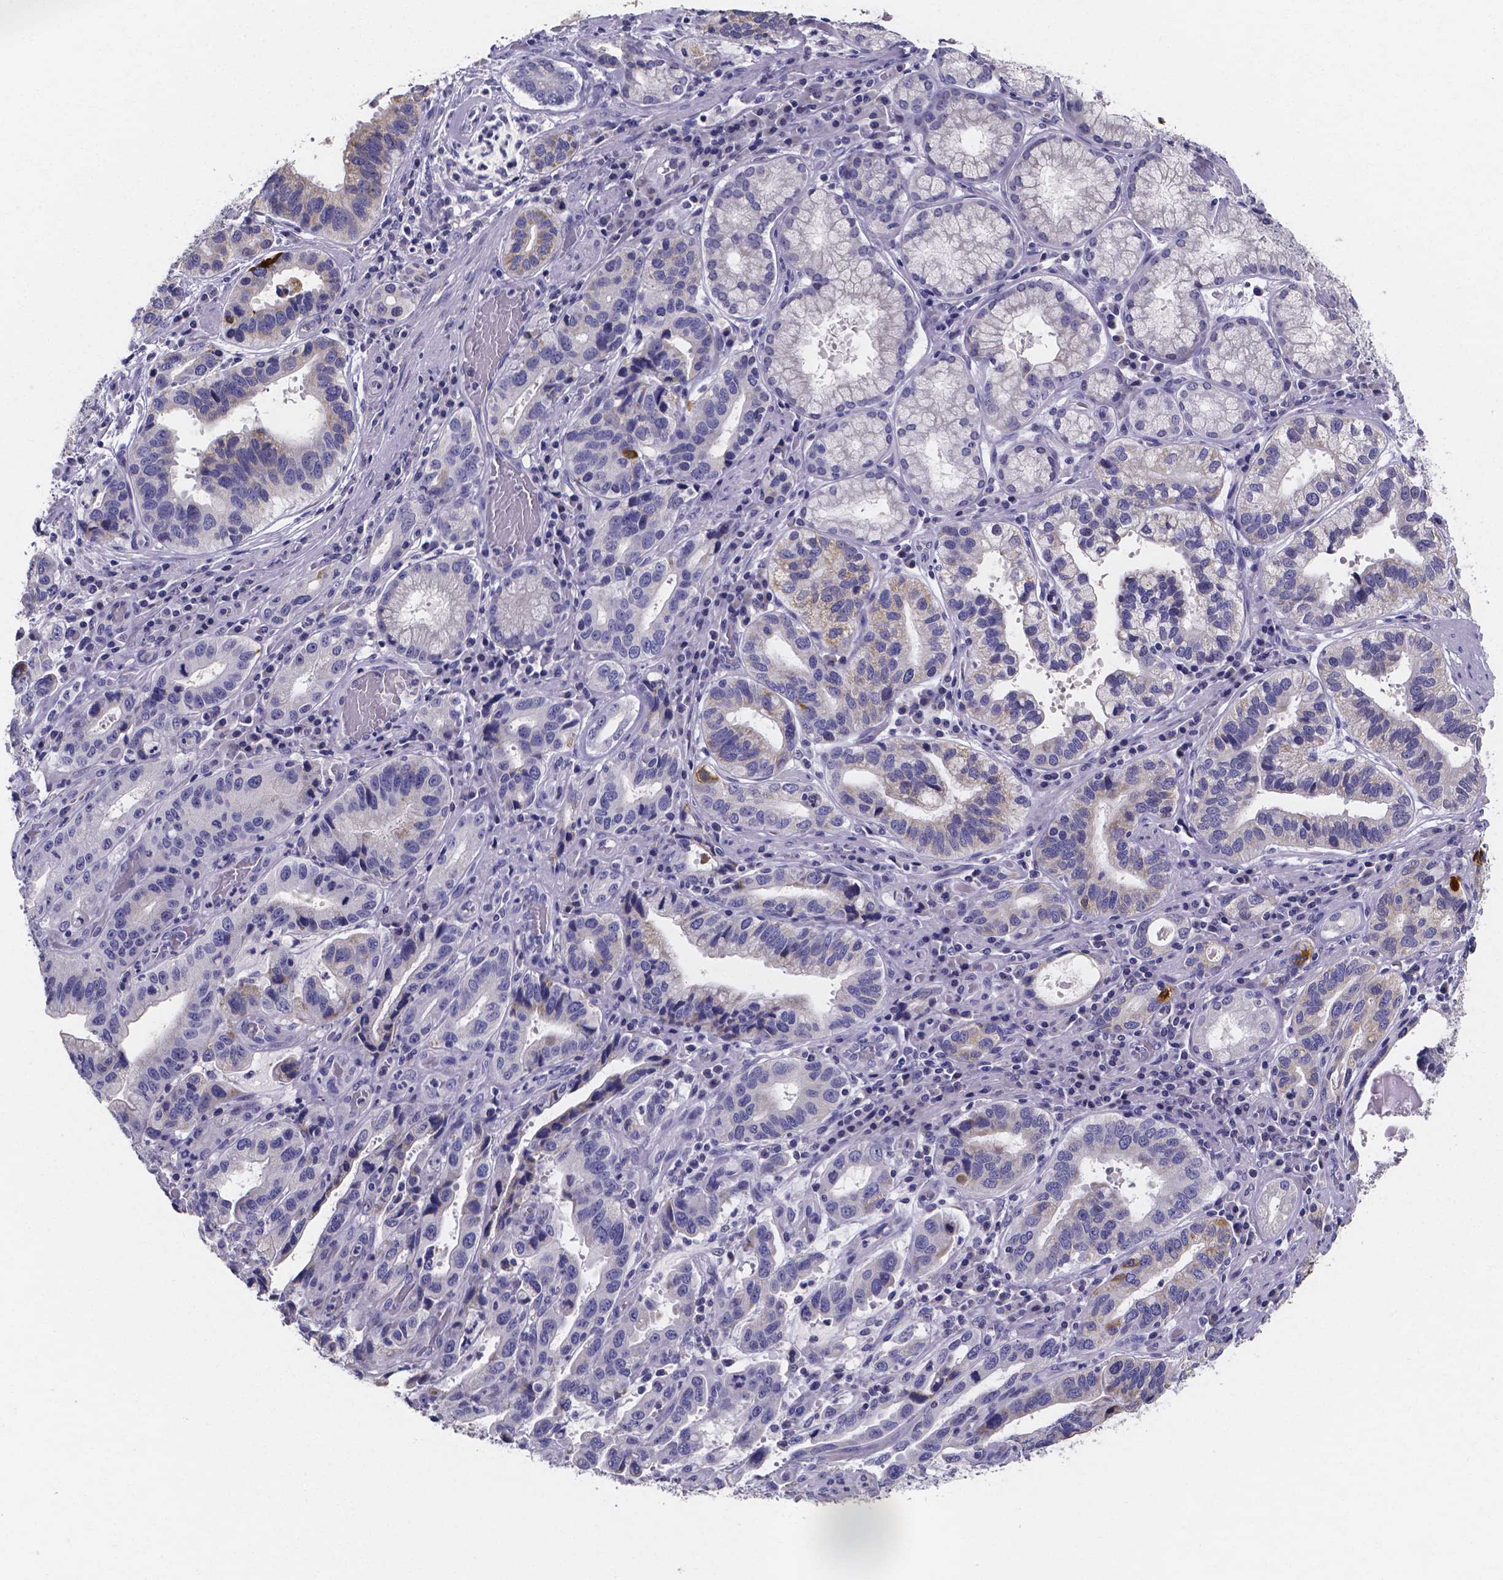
{"staining": {"intensity": "weak", "quantity": "<25%", "location": "cytoplasmic/membranous"}, "tissue": "stomach cancer", "cell_type": "Tumor cells", "image_type": "cancer", "snomed": [{"axis": "morphology", "description": "Adenocarcinoma, NOS"}, {"axis": "topography", "description": "Stomach, lower"}], "caption": "Stomach cancer (adenocarcinoma) was stained to show a protein in brown. There is no significant positivity in tumor cells. (Brightfield microscopy of DAB (3,3'-diaminobenzidine) IHC at high magnification).", "gene": "PAH", "patient": {"sex": "female", "age": 76}}